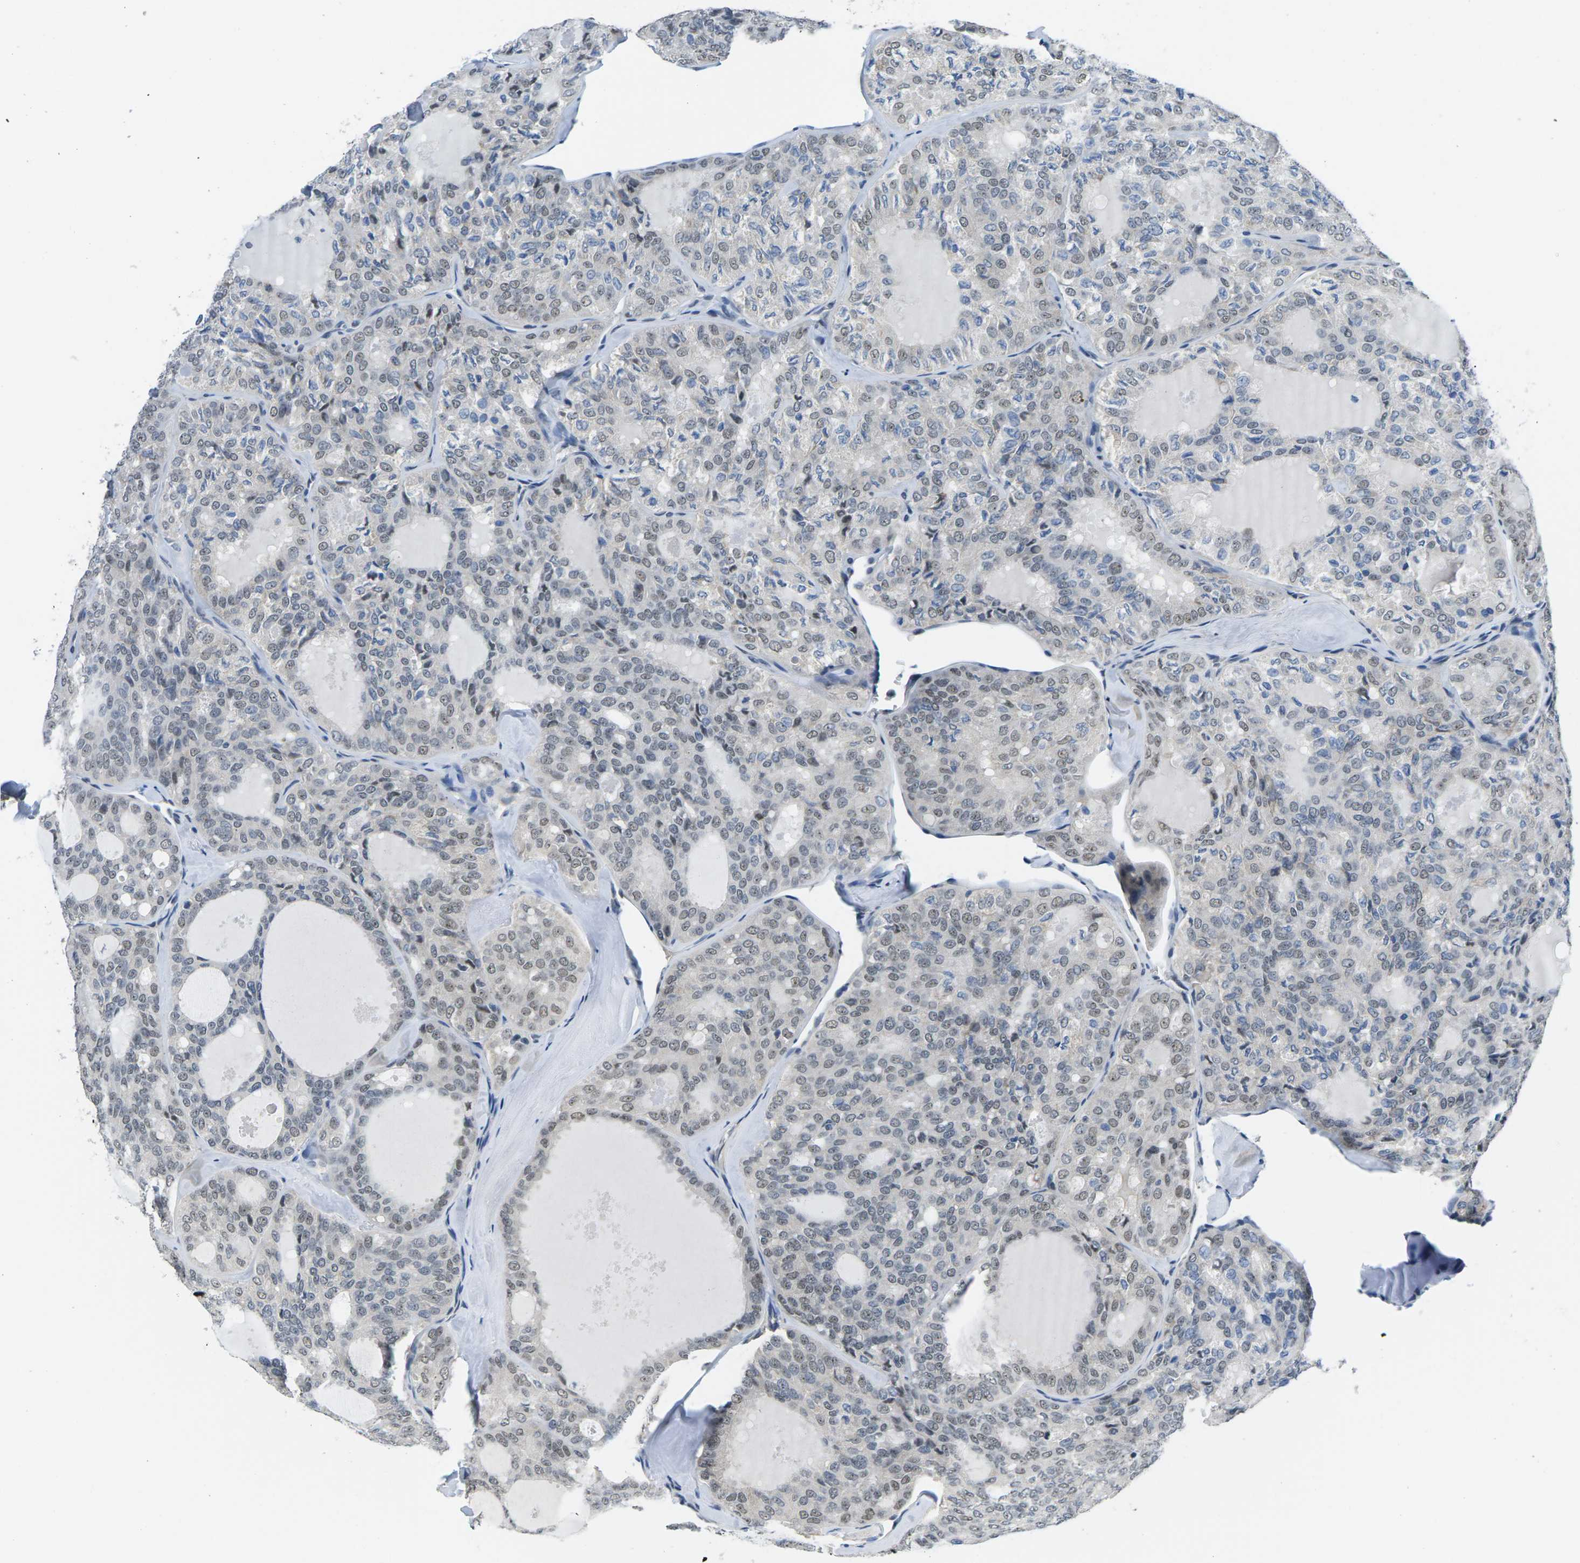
{"staining": {"intensity": "weak", "quantity": "<25%", "location": "nuclear"}, "tissue": "thyroid cancer", "cell_type": "Tumor cells", "image_type": "cancer", "snomed": [{"axis": "morphology", "description": "Follicular adenoma carcinoma, NOS"}, {"axis": "topography", "description": "Thyroid gland"}], "caption": "Immunohistochemical staining of human thyroid cancer (follicular adenoma carcinoma) exhibits no significant expression in tumor cells.", "gene": "NSRP1", "patient": {"sex": "male", "age": 75}}